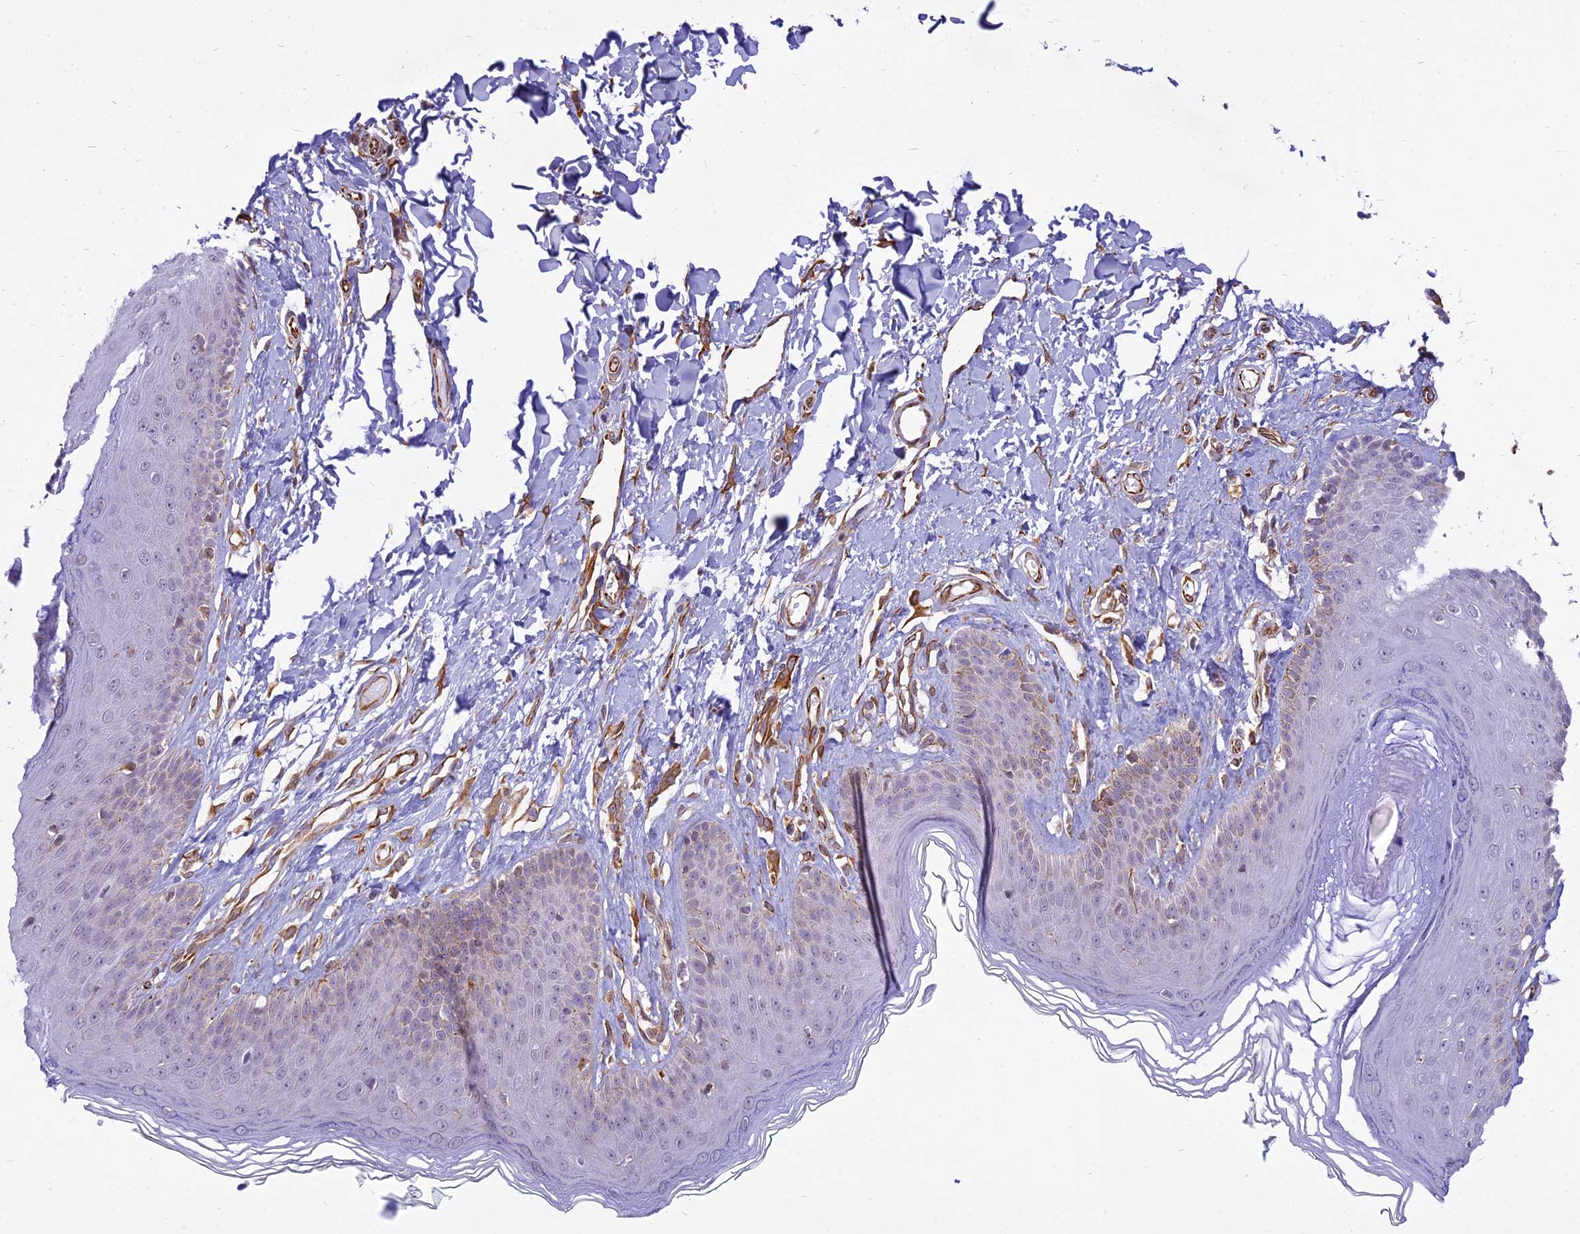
{"staining": {"intensity": "weak", "quantity": "<25%", "location": "cytoplasmic/membranous"}, "tissue": "skin", "cell_type": "Epidermal cells", "image_type": "normal", "snomed": [{"axis": "morphology", "description": "Normal tissue, NOS"}, {"axis": "morphology", "description": "Squamous cell carcinoma, NOS"}, {"axis": "topography", "description": "Vulva"}], "caption": "IHC histopathology image of benign skin stained for a protein (brown), which displays no positivity in epidermal cells.", "gene": "SAPCD2", "patient": {"sex": "female", "age": 85}}